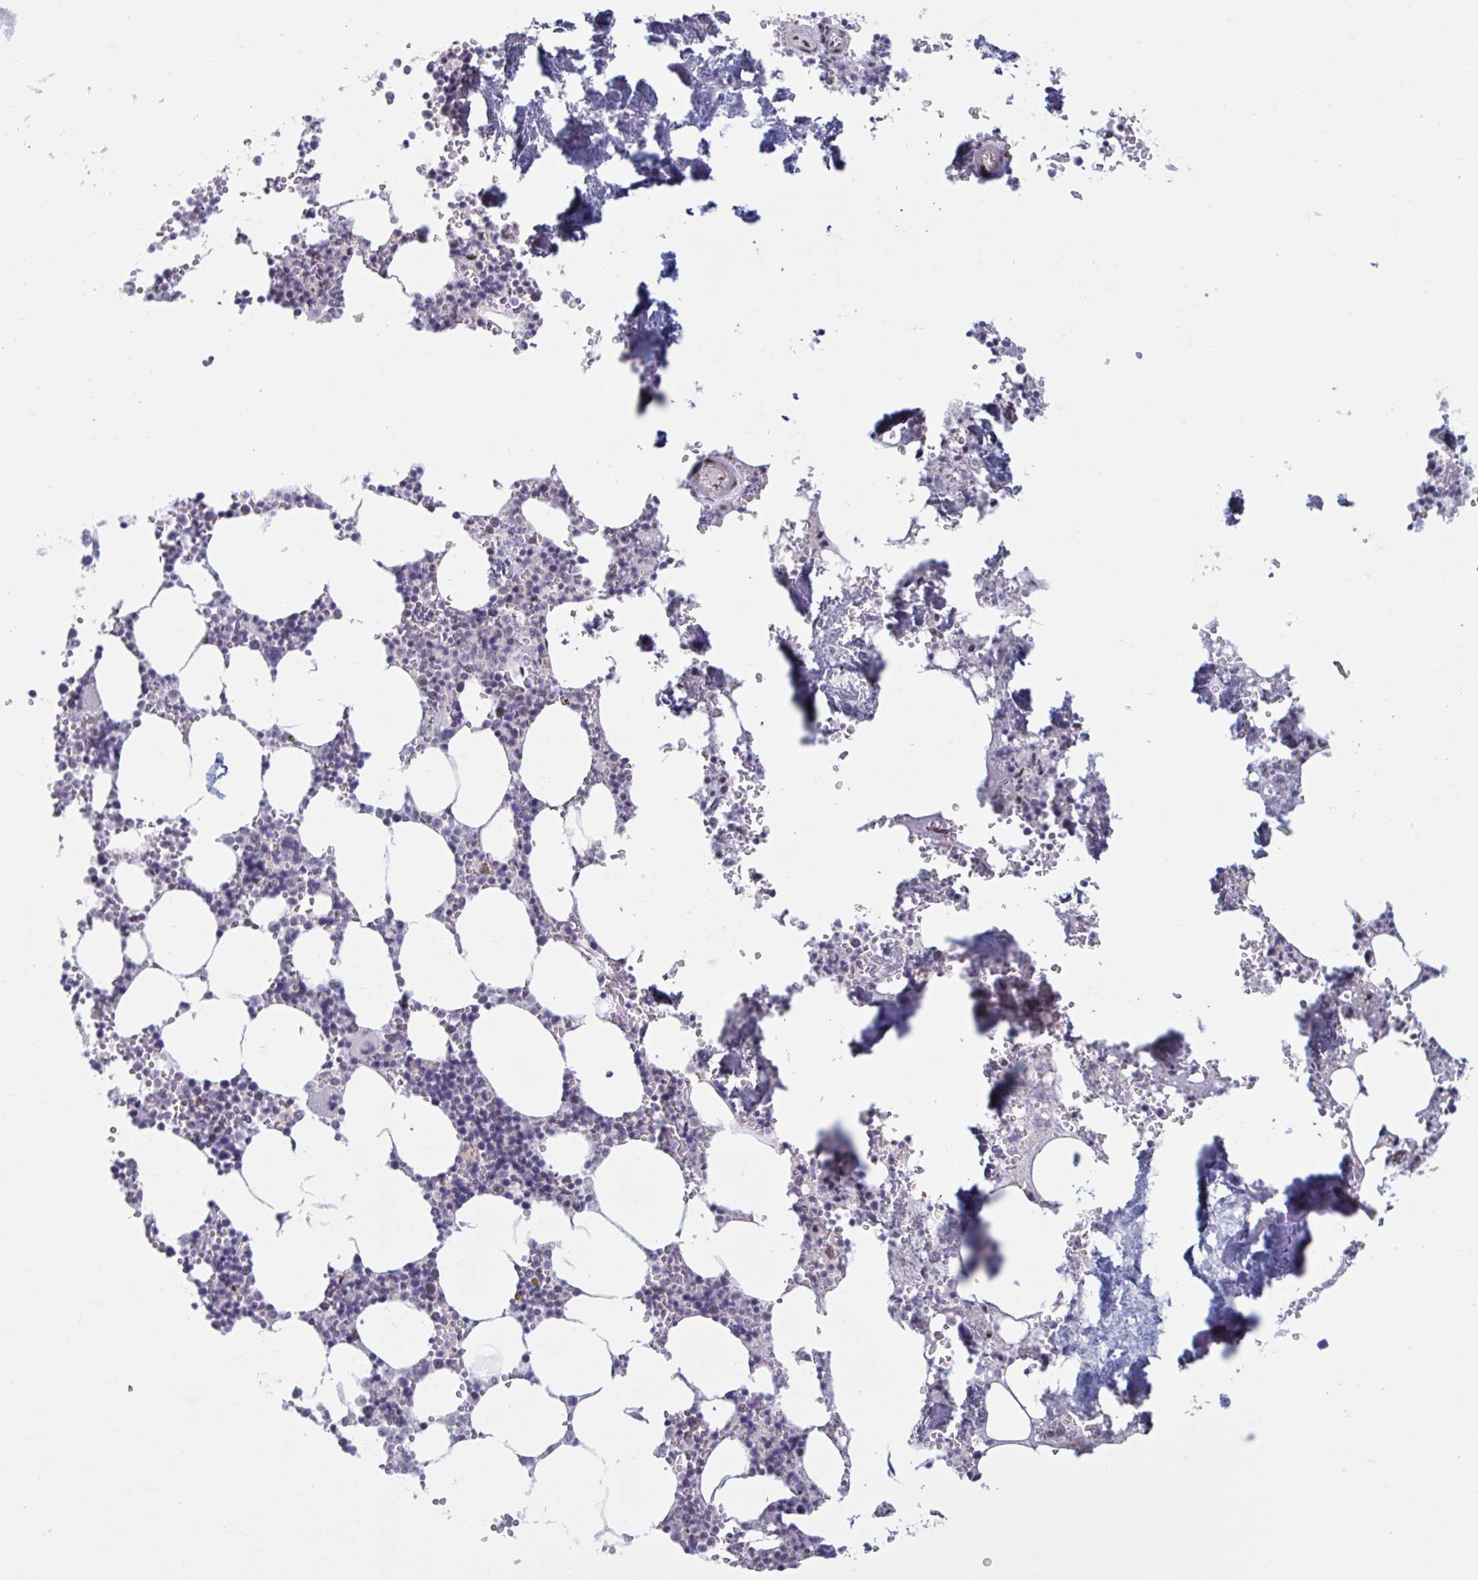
{"staining": {"intensity": "moderate", "quantity": "<25%", "location": "nuclear"}, "tissue": "bone marrow", "cell_type": "Hematopoietic cells", "image_type": "normal", "snomed": [{"axis": "morphology", "description": "Normal tissue, NOS"}, {"axis": "topography", "description": "Bone marrow"}], "caption": "Hematopoietic cells exhibit low levels of moderate nuclear staining in approximately <25% of cells in benign bone marrow. (DAB = brown stain, brightfield microscopy at high magnification).", "gene": "HSD17B6", "patient": {"sex": "male", "age": 54}}